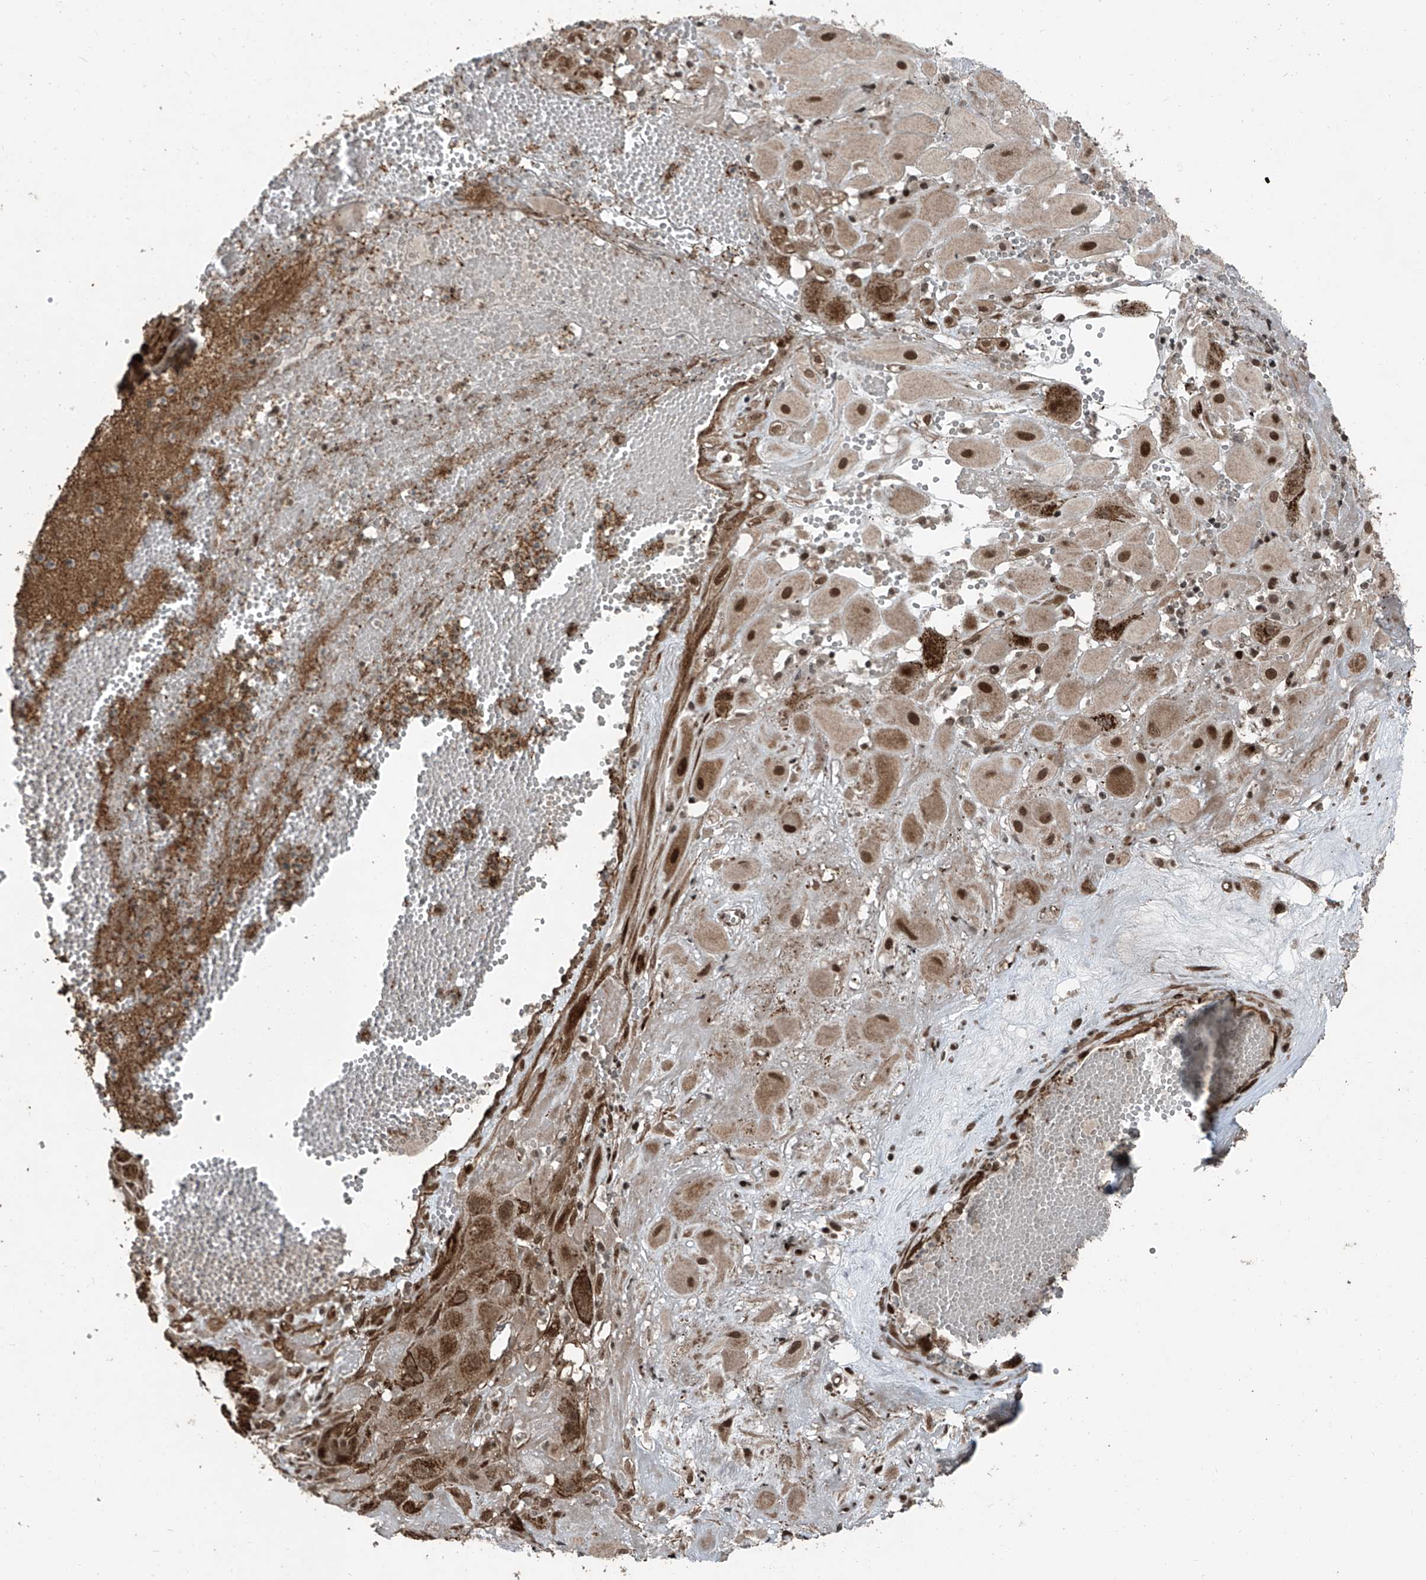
{"staining": {"intensity": "moderate", "quantity": ">75%", "location": "cytoplasmic/membranous,nuclear"}, "tissue": "cervical cancer", "cell_type": "Tumor cells", "image_type": "cancer", "snomed": [{"axis": "morphology", "description": "Squamous cell carcinoma, NOS"}, {"axis": "topography", "description": "Cervix"}], "caption": "Cervical squamous cell carcinoma stained with a brown dye reveals moderate cytoplasmic/membranous and nuclear positive expression in approximately >75% of tumor cells.", "gene": "ZNF570", "patient": {"sex": "female", "age": 34}}